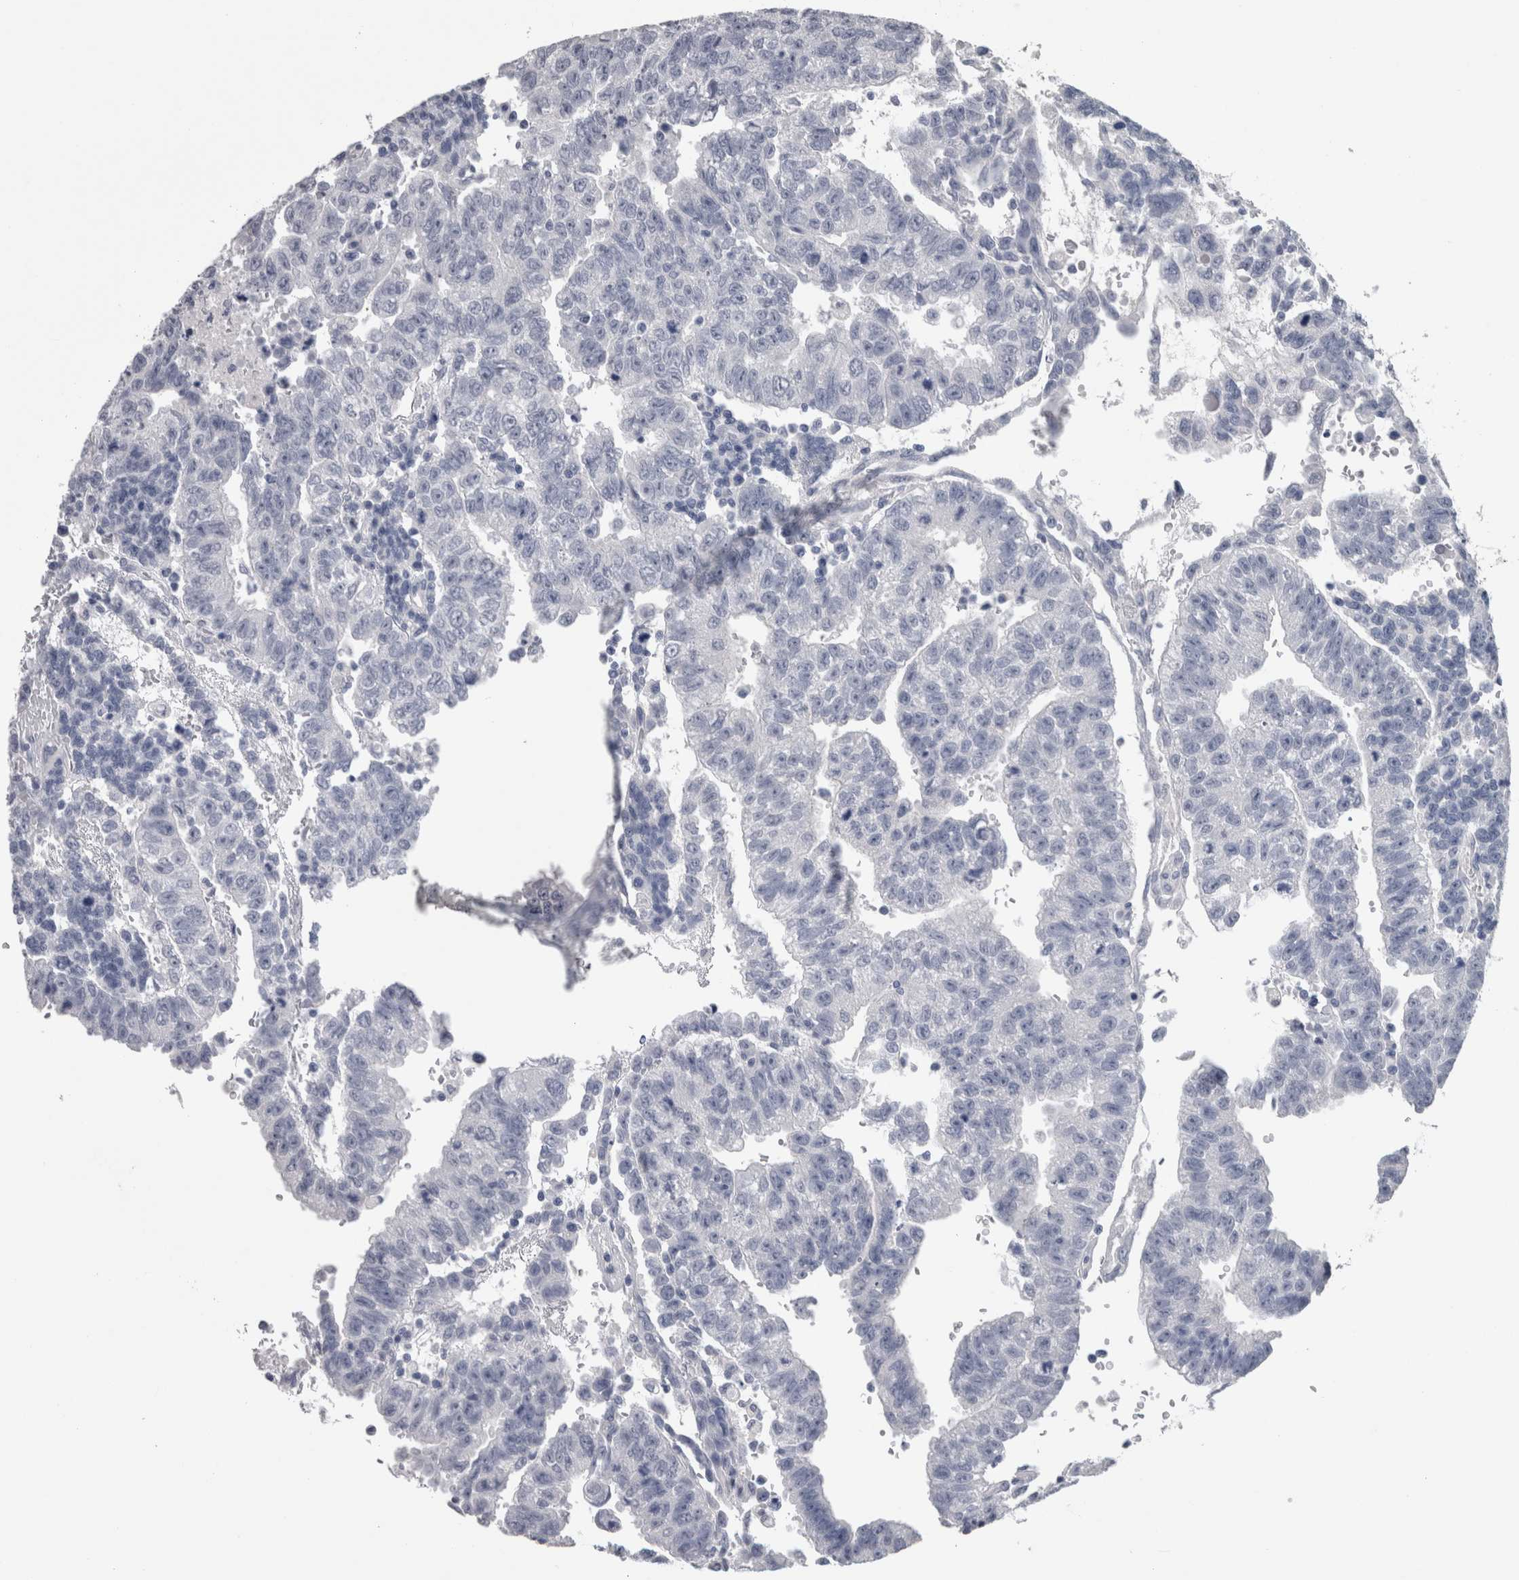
{"staining": {"intensity": "negative", "quantity": "none", "location": "none"}, "tissue": "testis cancer", "cell_type": "Tumor cells", "image_type": "cancer", "snomed": [{"axis": "morphology", "description": "Seminoma, NOS"}, {"axis": "morphology", "description": "Carcinoma, Embryonal, NOS"}, {"axis": "topography", "description": "Testis"}], "caption": "An immunohistochemistry micrograph of testis cancer is shown. There is no staining in tumor cells of testis cancer. Brightfield microscopy of immunohistochemistry stained with DAB (brown) and hematoxylin (blue), captured at high magnification.", "gene": "CA8", "patient": {"sex": "male", "age": 52}}